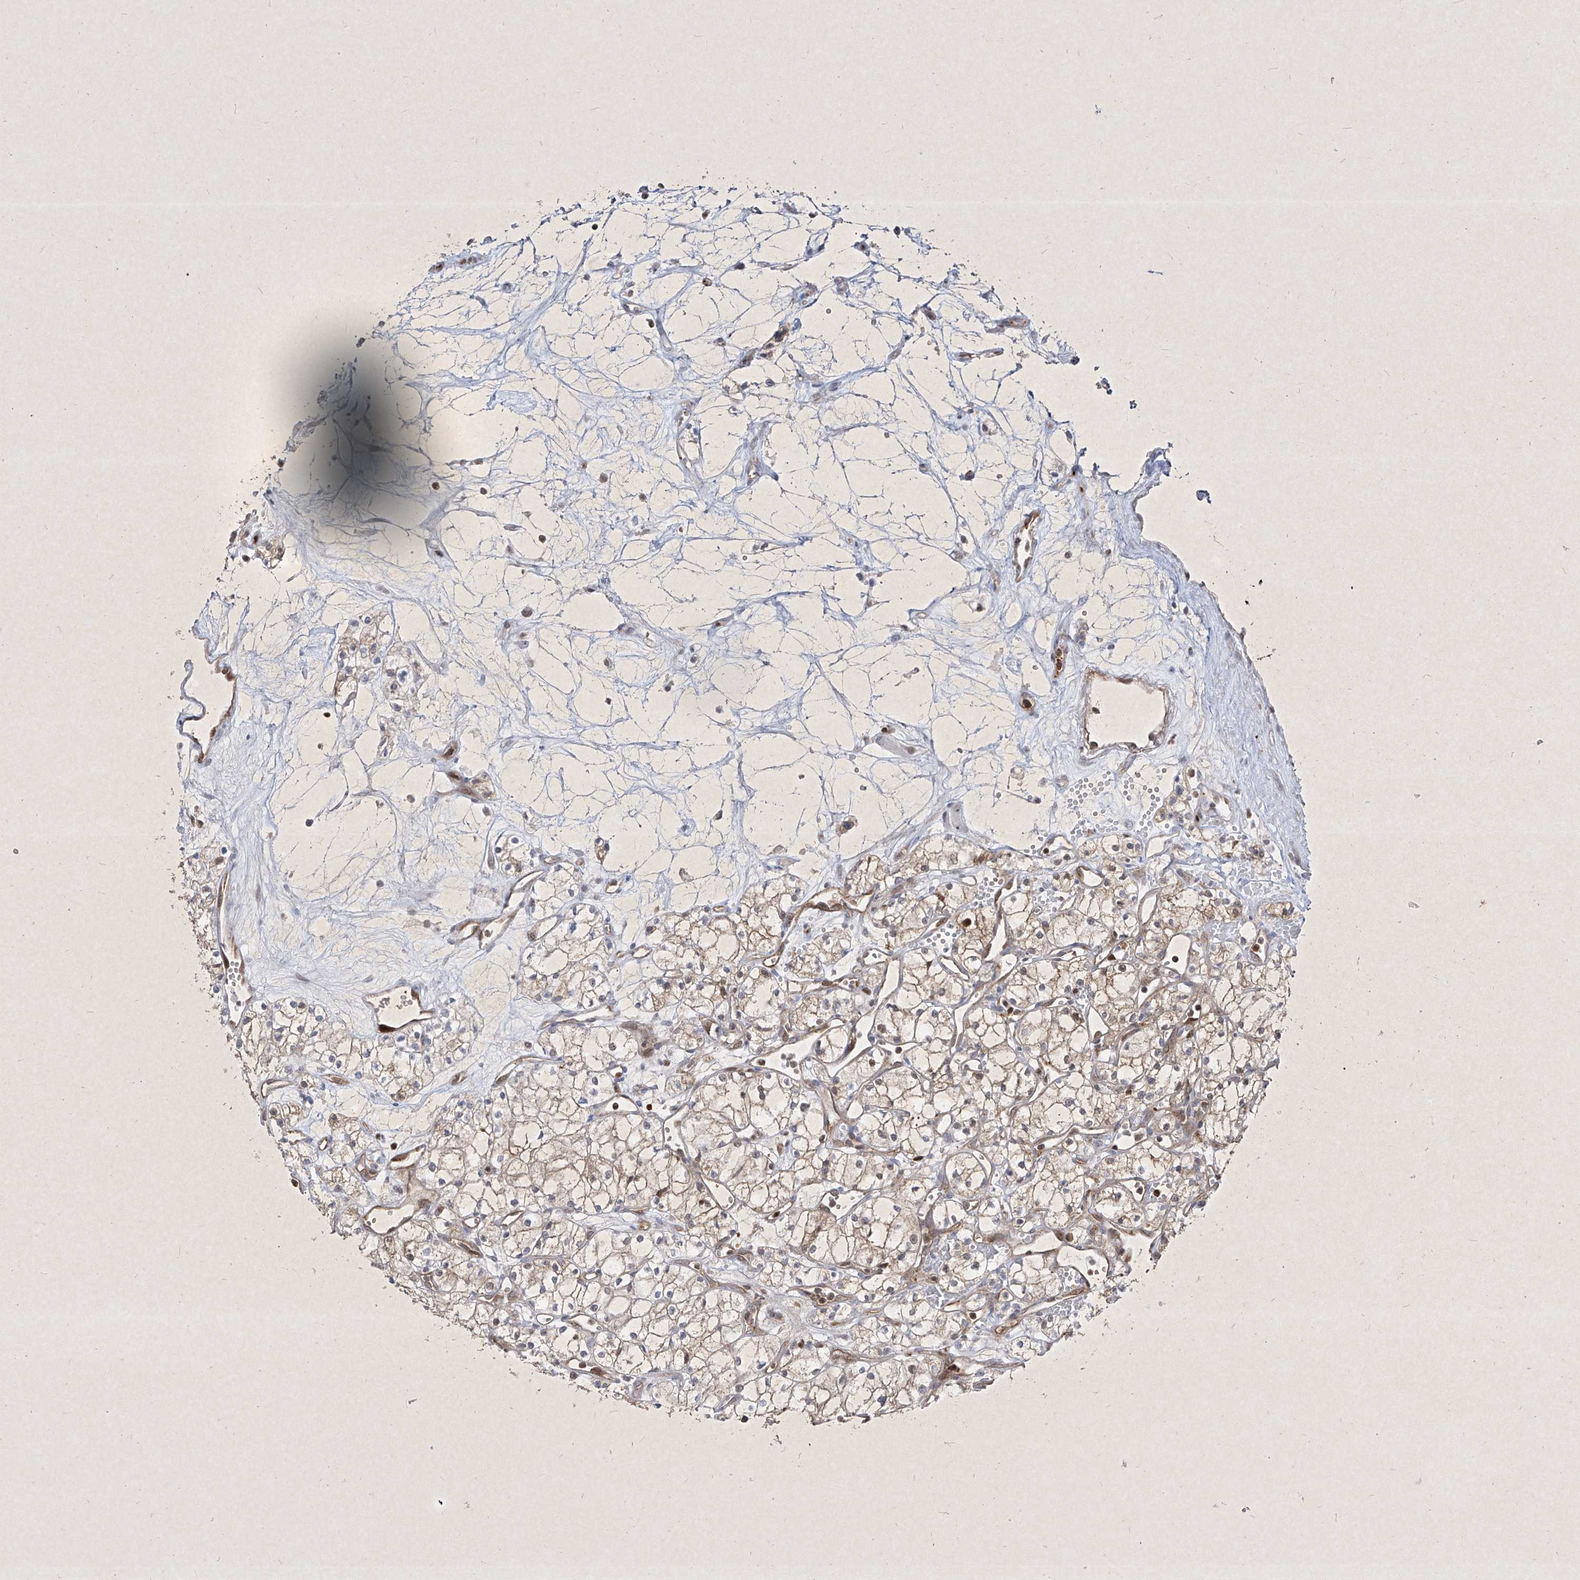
{"staining": {"intensity": "moderate", "quantity": ">75%", "location": "cytoplasmic/membranous"}, "tissue": "renal cancer", "cell_type": "Tumor cells", "image_type": "cancer", "snomed": [{"axis": "morphology", "description": "Adenocarcinoma, NOS"}, {"axis": "topography", "description": "Kidney"}], "caption": "The histopathology image reveals immunohistochemical staining of renal cancer (adenocarcinoma). There is moderate cytoplasmic/membranous expression is identified in about >75% of tumor cells. (DAB IHC, brown staining for protein, blue staining for nuclei).", "gene": "PSMB10", "patient": {"sex": "male", "age": 59}}